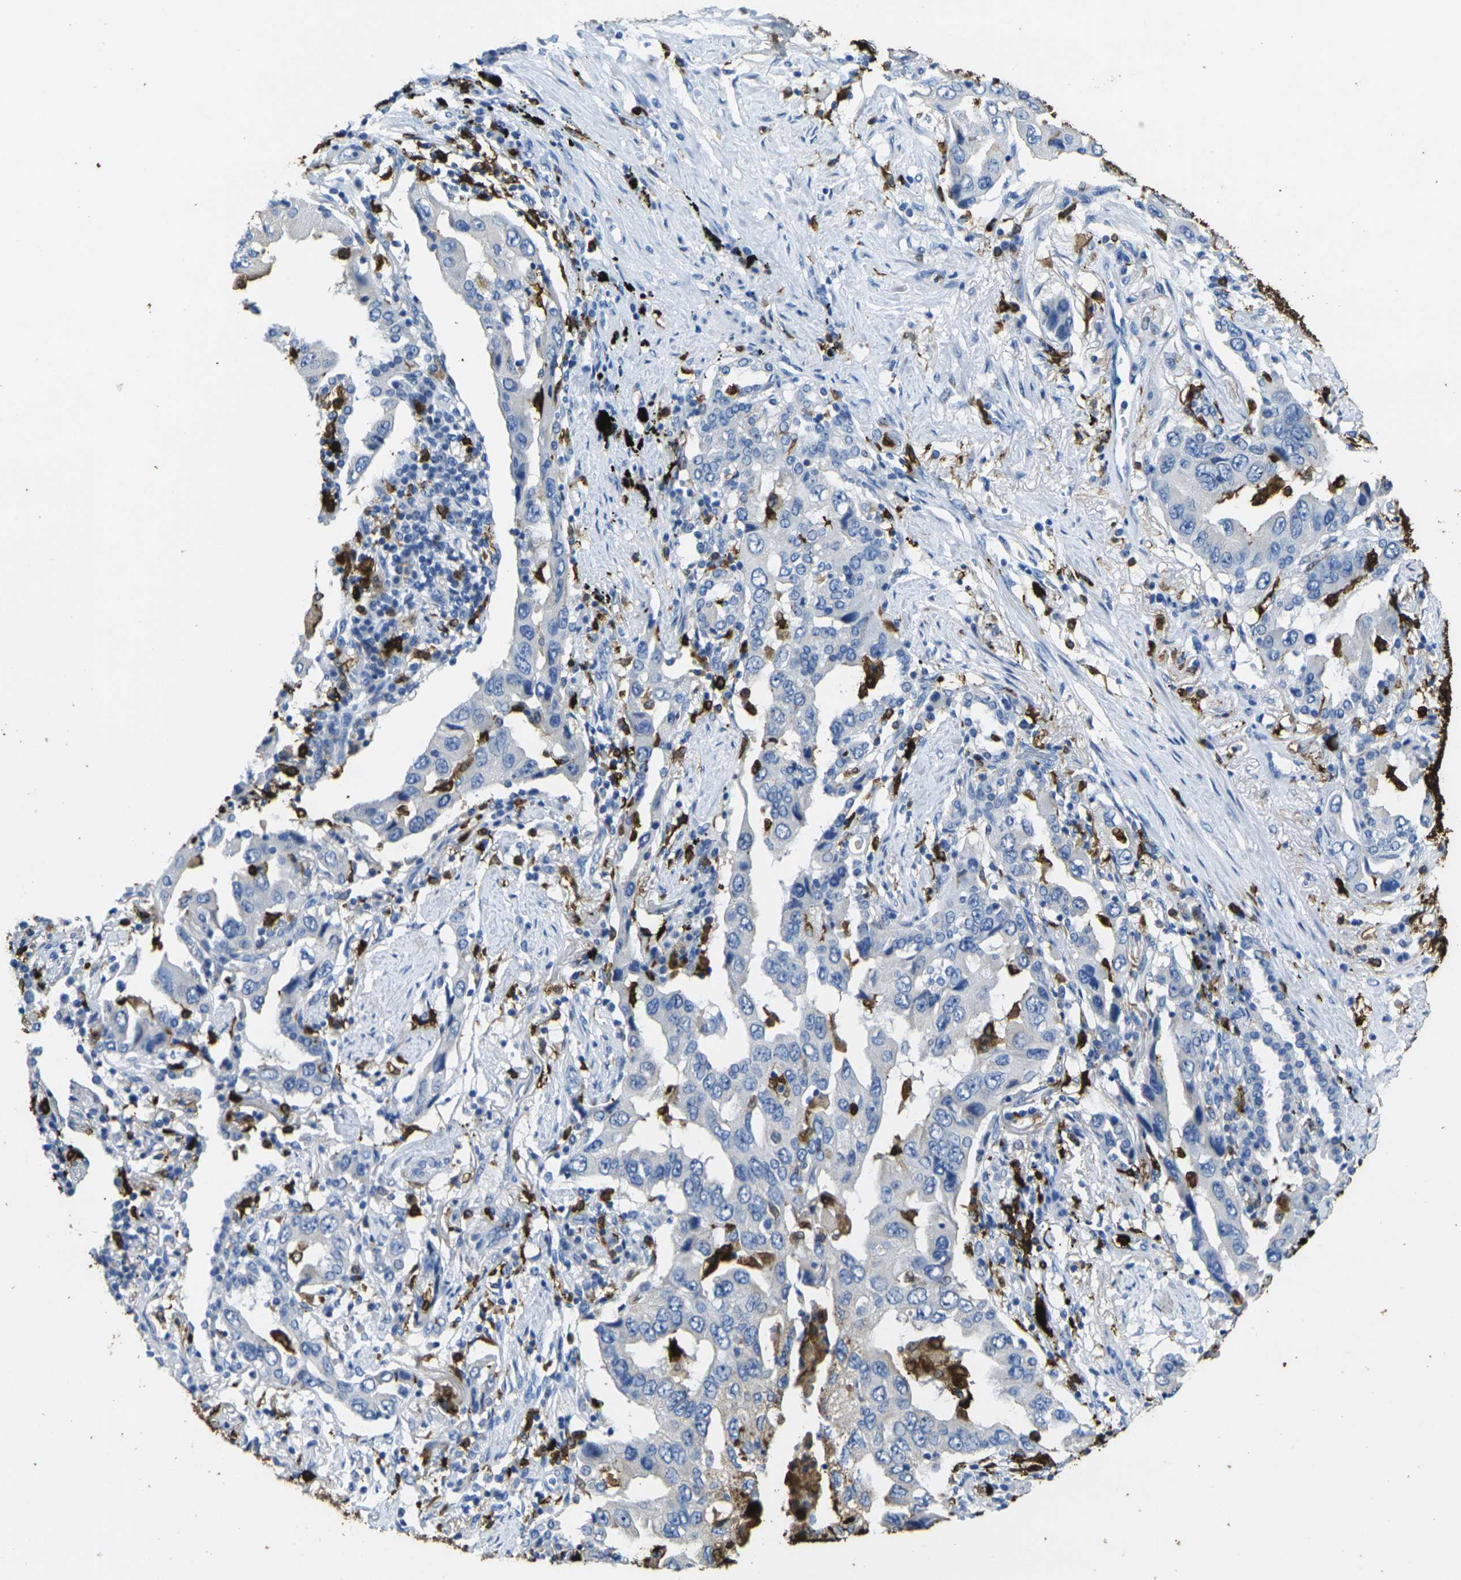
{"staining": {"intensity": "strong", "quantity": "<25%", "location": "cytoplasmic/membranous,nuclear"}, "tissue": "lung cancer", "cell_type": "Tumor cells", "image_type": "cancer", "snomed": [{"axis": "morphology", "description": "Adenocarcinoma, NOS"}, {"axis": "topography", "description": "Lung"}], "caption": "Lung cancer (adenocarcinoma) tissue demonstrates strong cytoplasmic/membranous and nuclear expression in about <25% of tumor cells (Brightfield microscopy of DAB IHC at high magnification).", "gene": "S100A9", "patient": {"sex": "female", "age": 65}}